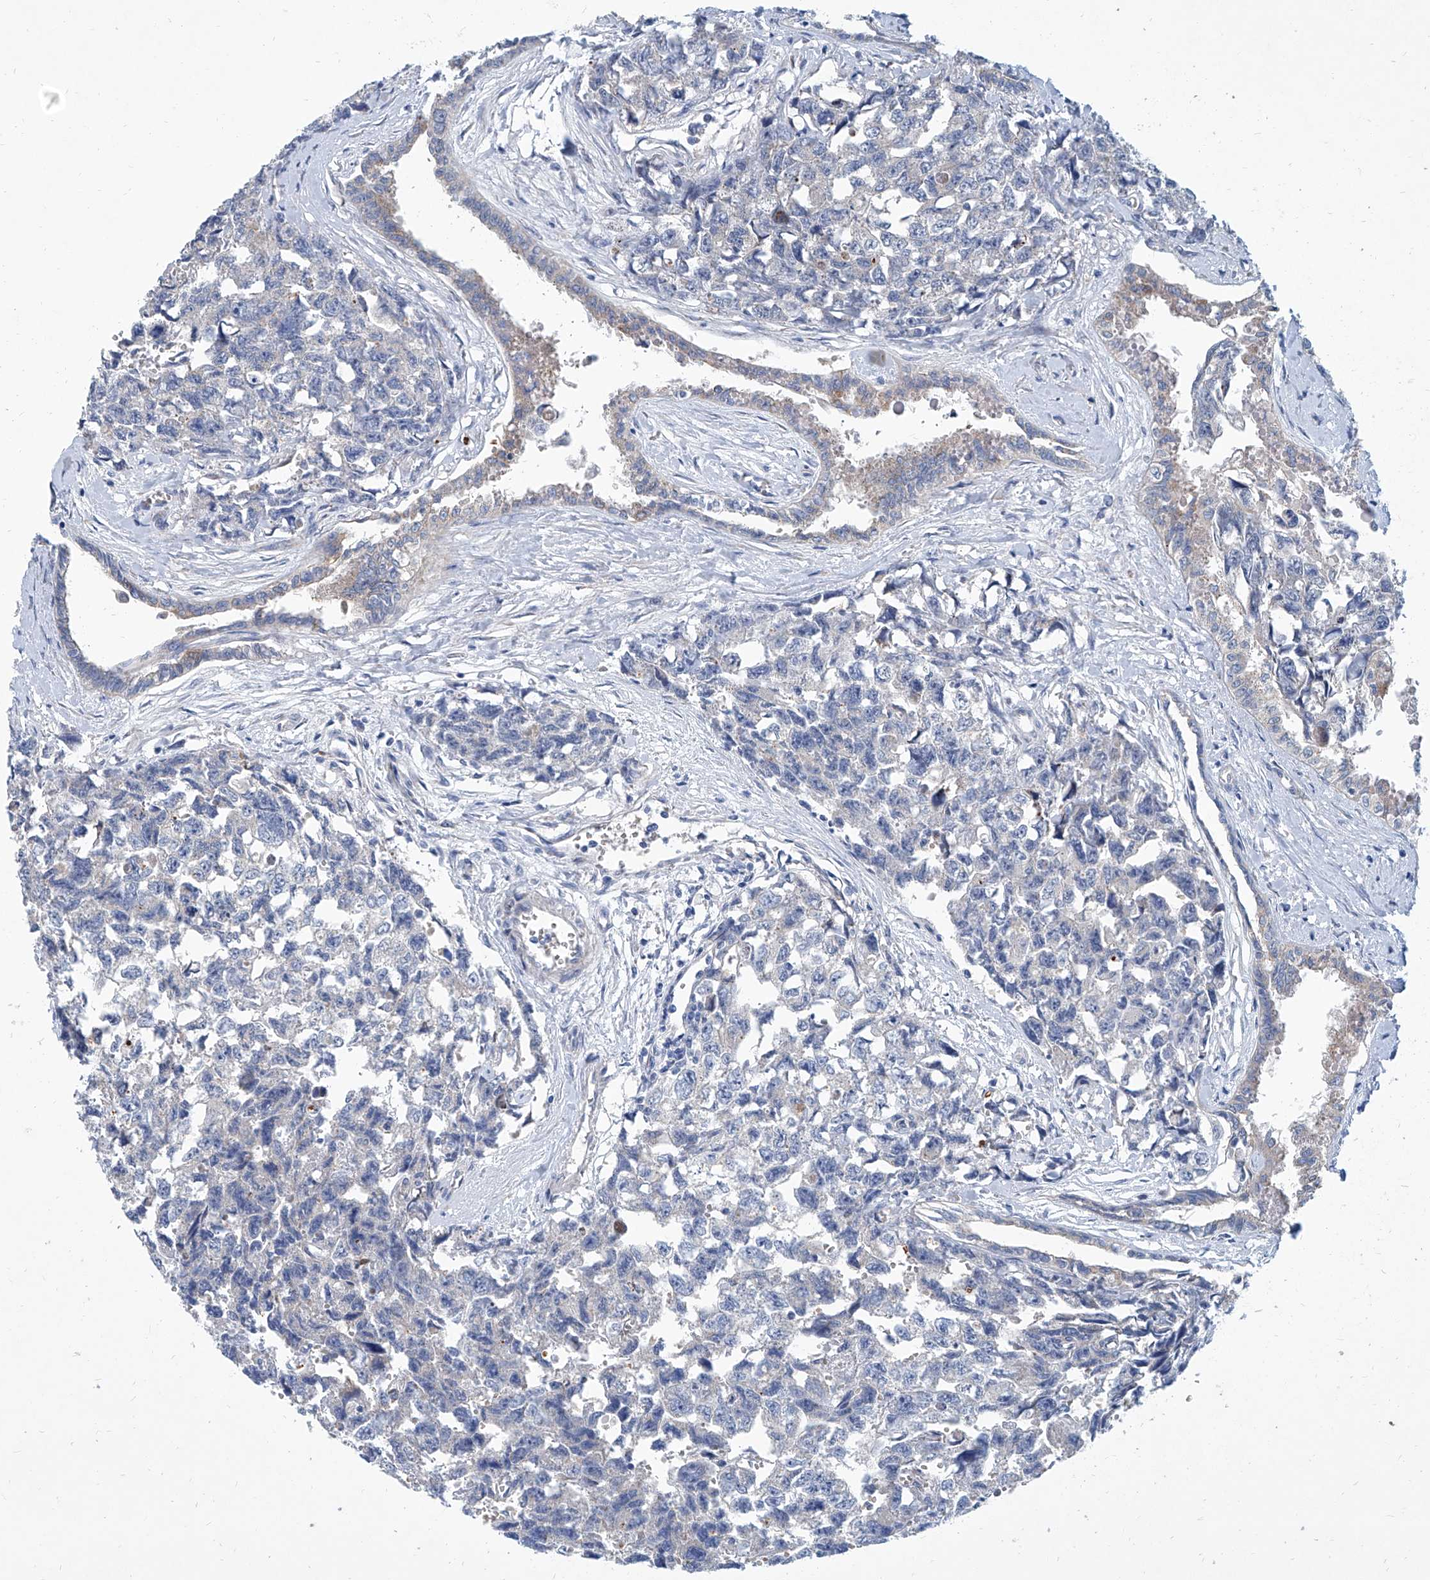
{"staining": {"intensity": "negative", "quantity": "none", "location": "none"}, "tissue": "testis cancer", "cell_type": "Tumor cells", "image_type": "cancer", "snomed": [{"axis": "morphology", "description": "Carcinoma, Embryonal, NOS"}, {"axis": "topography", "description": "Testis"}], "caption": "Protein analysis of testis embryonal carcinoma exhibits no significant positivity in tumor cells.", "gene": "FPR2", "patient": {"sex": "male", "age": 31}}